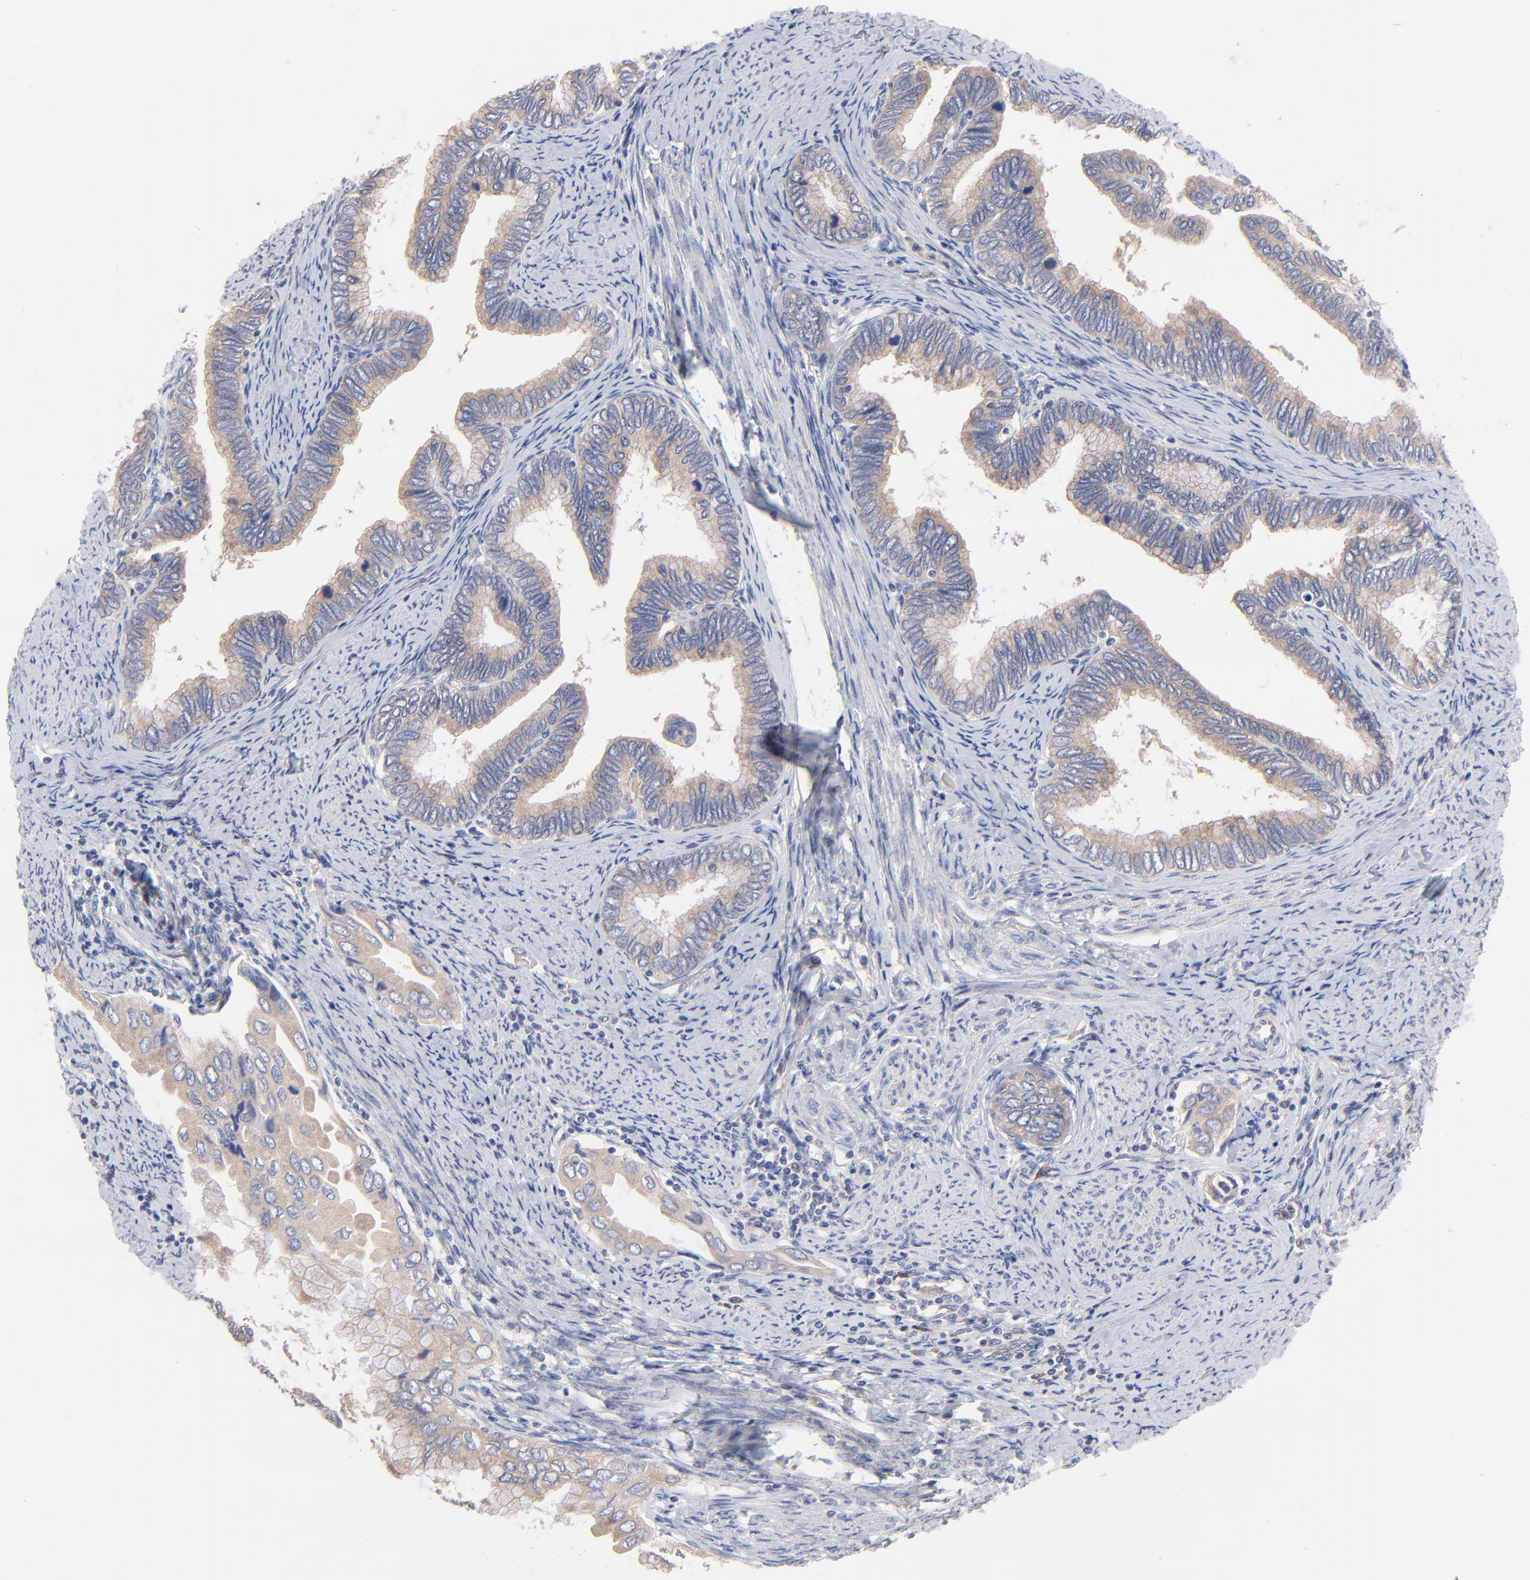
{"staining": {"intensity": "moderate", "quantity": ">75%", "location": "cytoplasmic/membranous"}, "tissue": "cervical cancer", "cell_type": "Tumor cells", "image_type": "cancer", "snomed": [{"axis": "morphology", "description": "Adenocarcinoma, NOS"}, {"axis": "topography", "description": "Cervix"}], "caption": "Cervical cancer stained with a brown dye displays moderate cytoplasmic/membranous positive positivity in about >75% of tumor cells.", "gene": "PPFIBP2", "patient": {"sex": "female", "age": 49}}